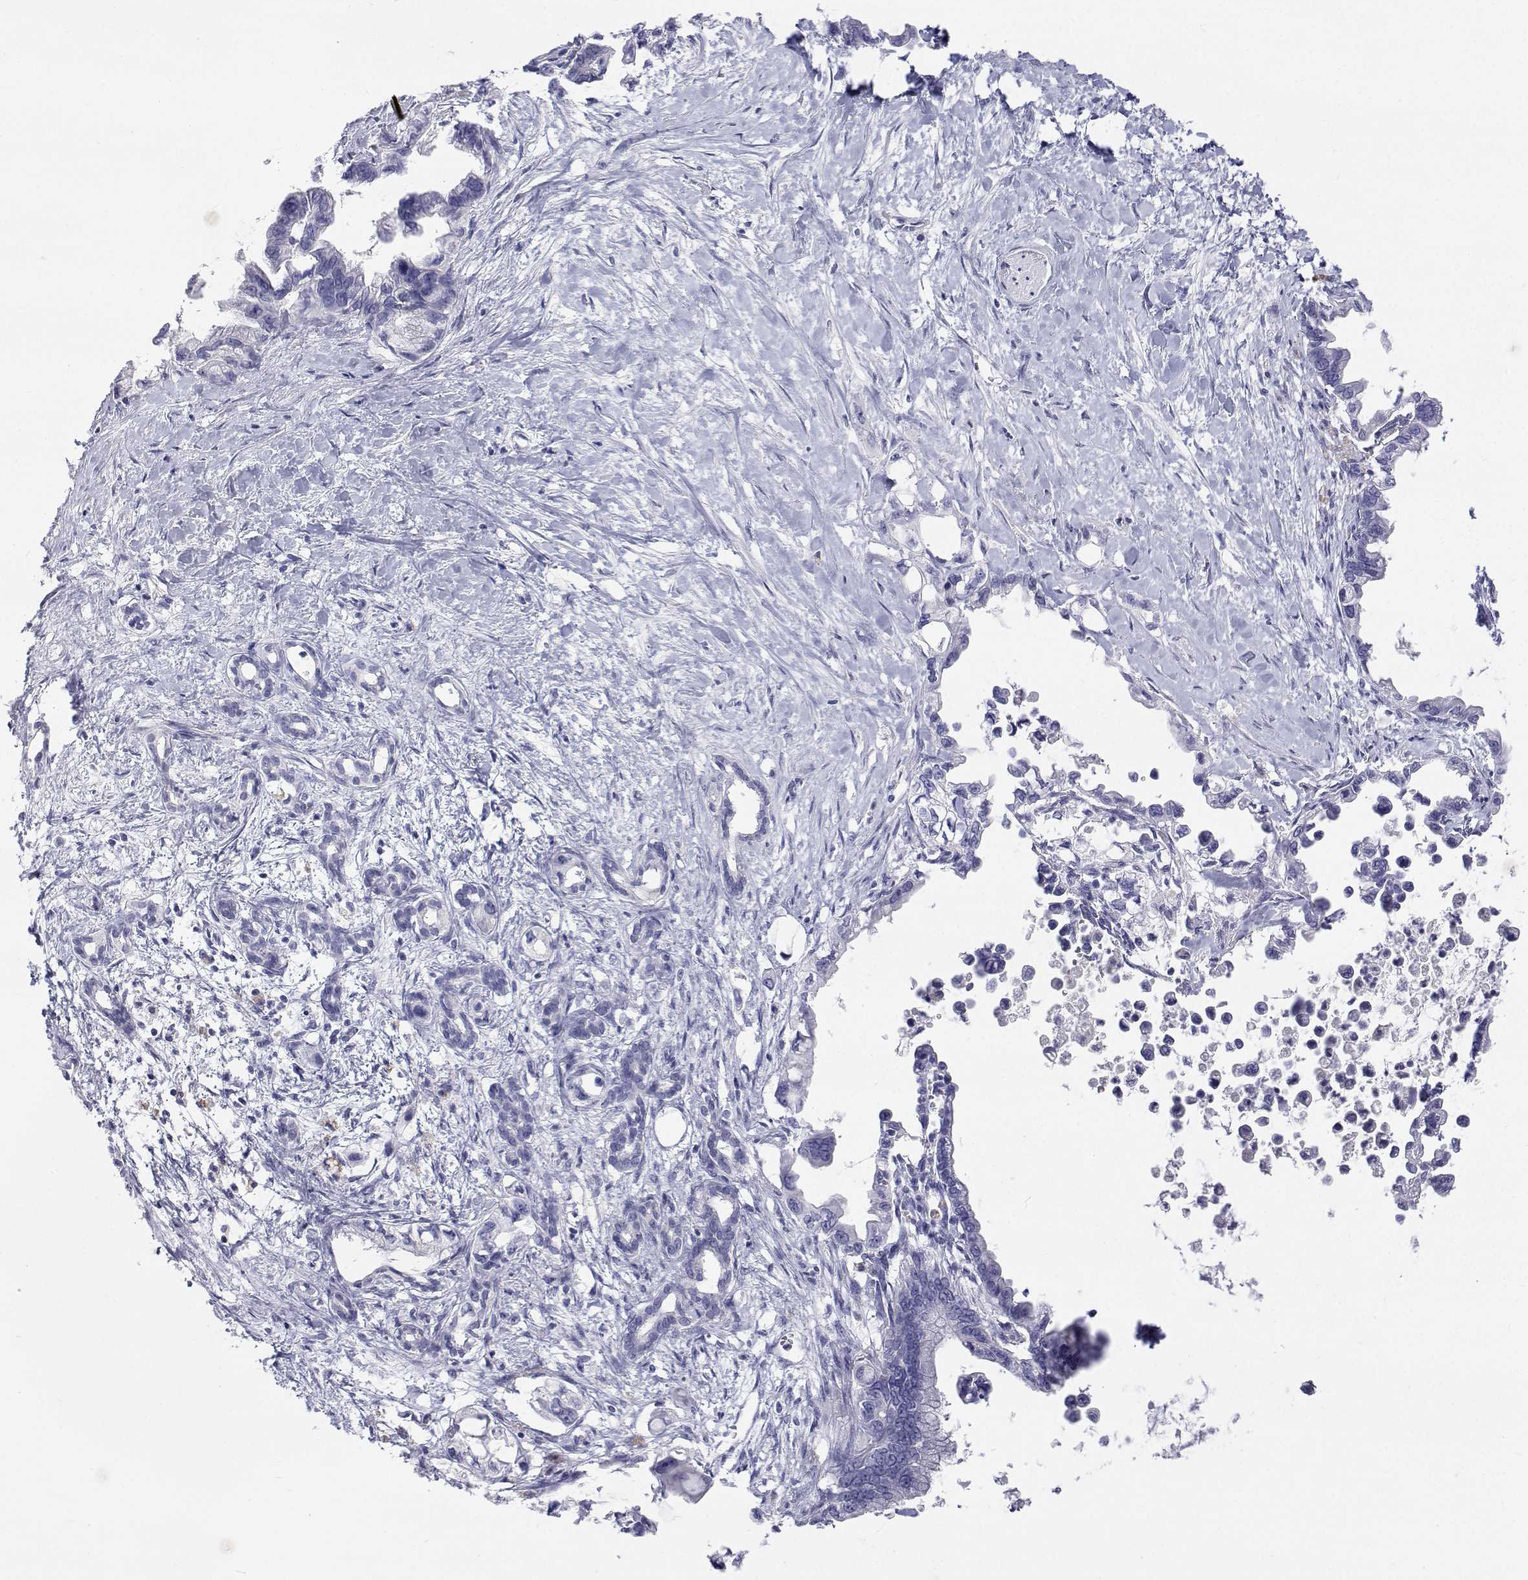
{"staining": {"intensity": "negative", "quantity": "none", "location": "none"}, "tissue": "pancreatic cancer", "cell_type": "Tumor cells", "image_type": "cancer", "snomed": [{"axis": "morphology", "description": "Adenocarcinoma, NOS"}, {"axis": "topography", "description": "Pancreas"}], "caption": "Tumor cells are negative for brown protein staining in pancreatic cancer.", "gene": "NCR2", "patient": {"sex": "male", "age": 61}}